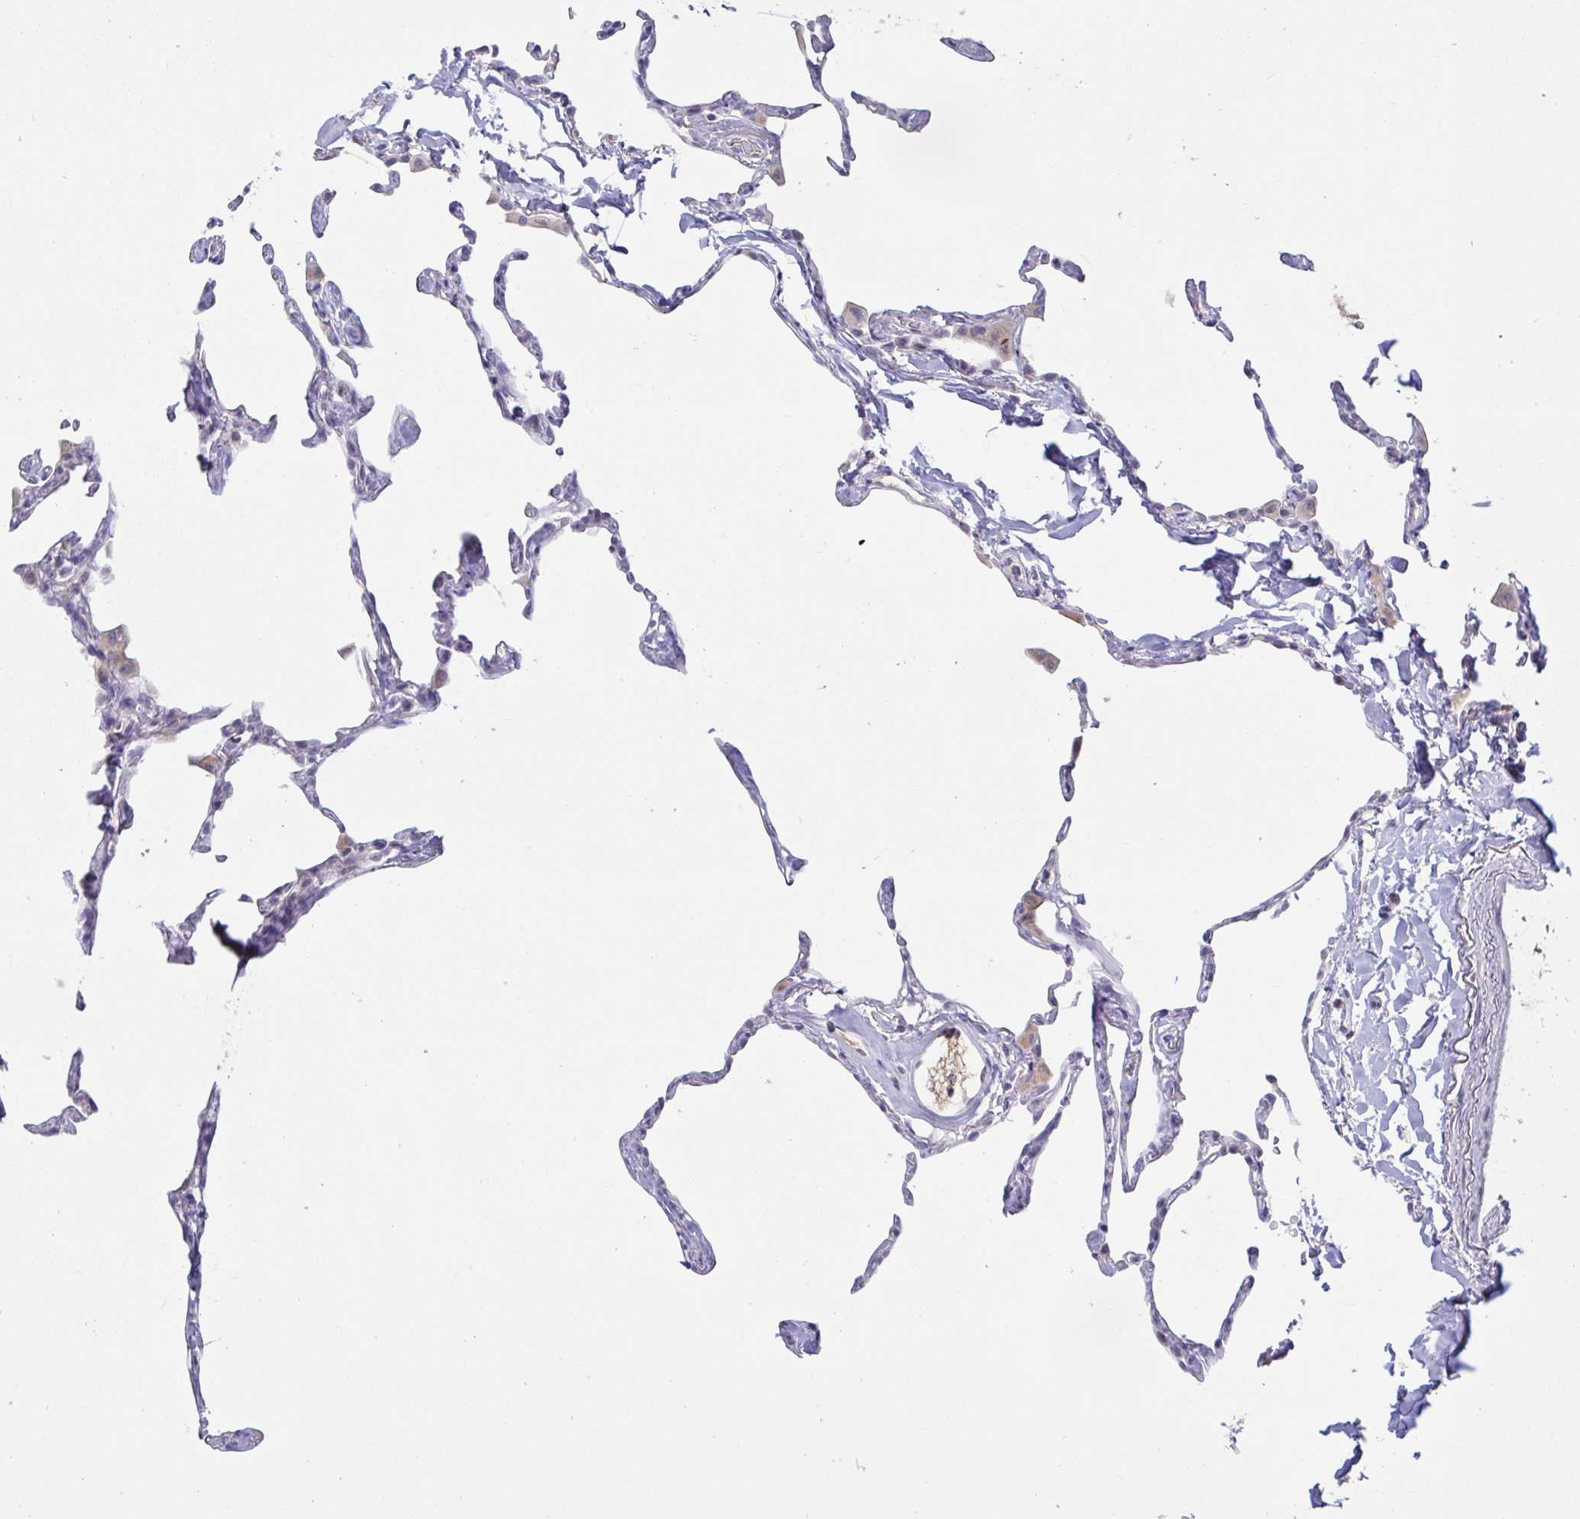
{"staining": {"intensity": "negative", "quantity": "none", "location": "none"}, "tissue": "lung", "cell_type": "Alveolar cells", "image_type": "normal", "snomed": [{"axis": "morphology", "description": "Normal tissue, NOS"}, {"axis": "topography", "description": "Lung"}], "caption": "Immunohistochemistry (IHC) photomicrograph of unremarkable lung: lung stained with DAB (3,3'-diaminobenzidine) exhibits no significant protein staining in alveolar cells.", "gene": "MYC", "patient": {"sex": "male", "age": 65}}